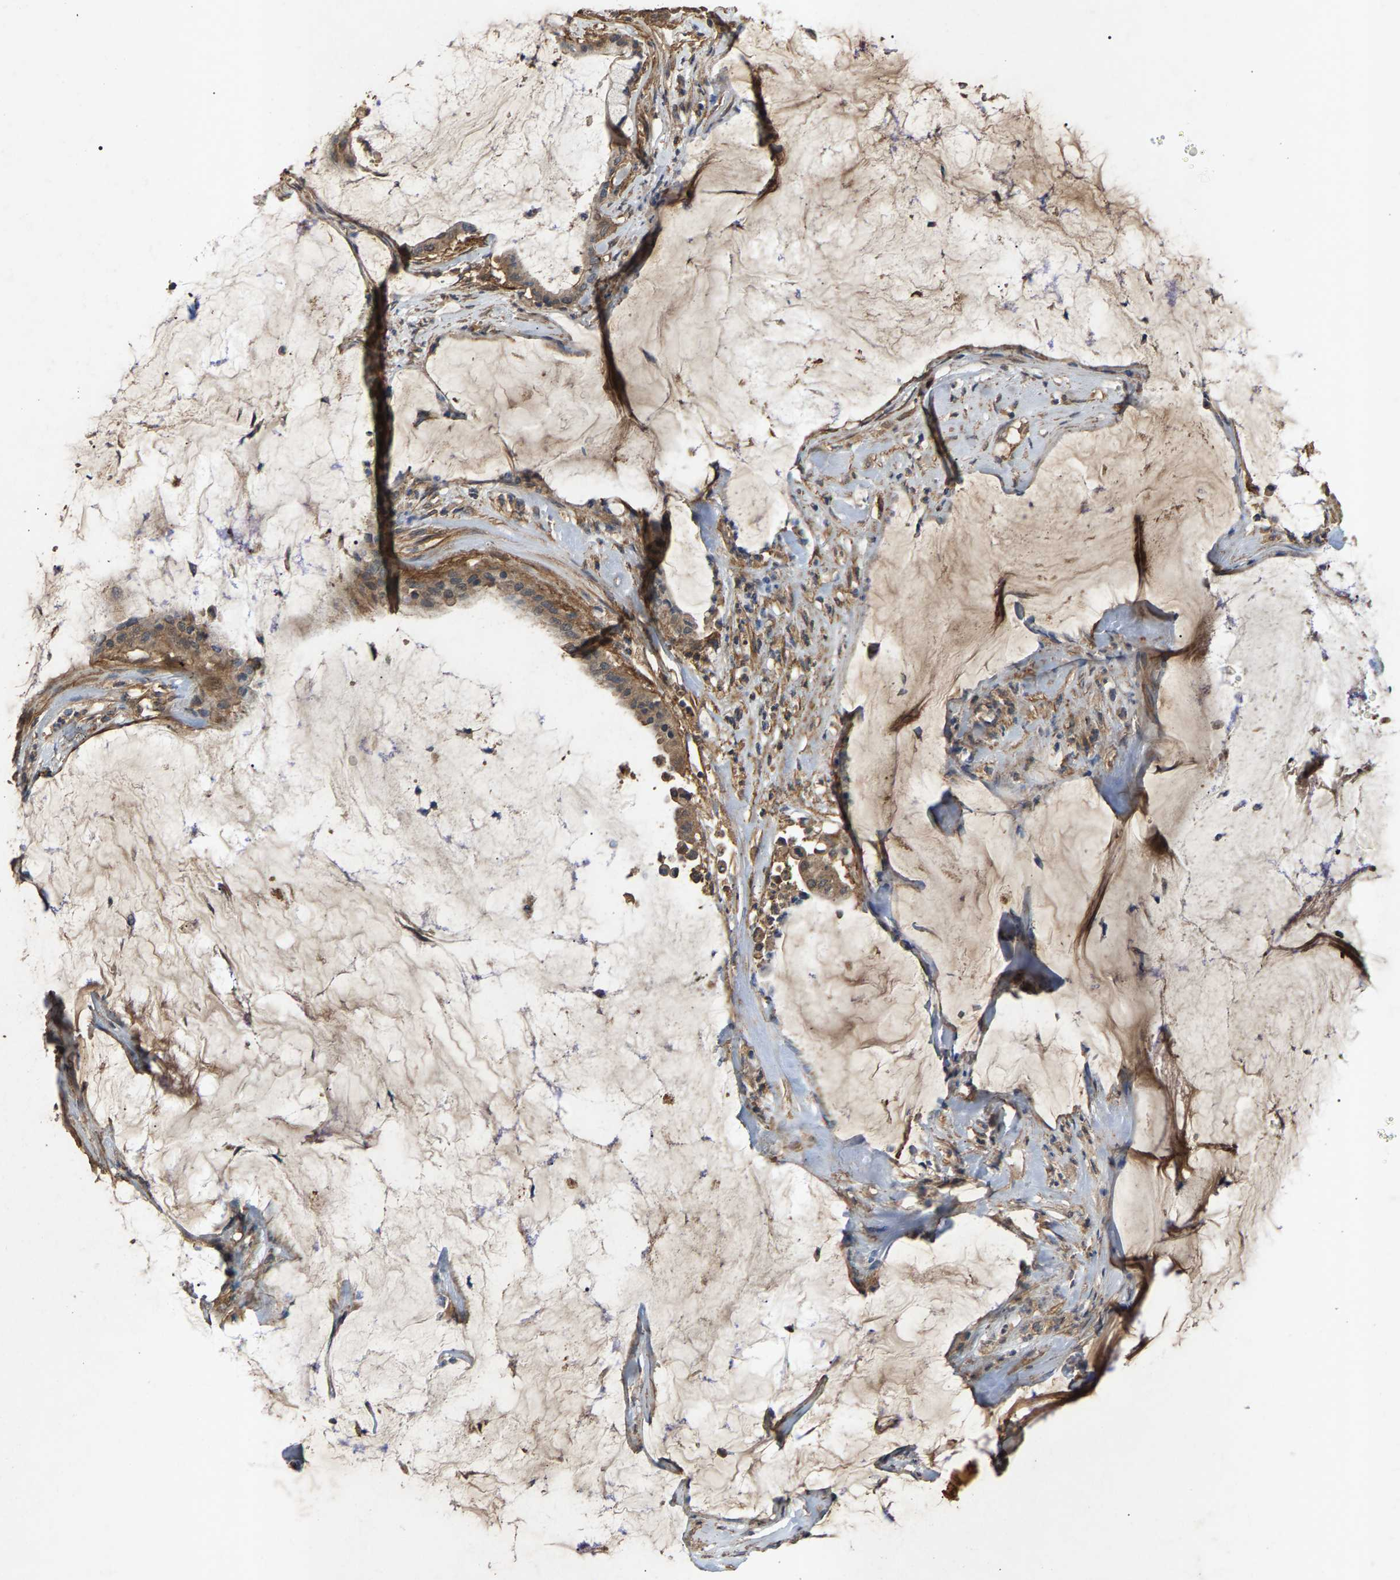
{"staining": {"intensity": "moderate", "quantity": ">75%", "location": "cytoplasmic/membranous"}, "tissue": "pancreatic cancer", "cell_type": "Tumor cells", "image_type": "cancer", "snomed": [{"axis": "morphology", "description": "Adenocarcinoma, NOS"}, {"axis": "topography", "description": "Pancreas"}], "caption": "A micrograph showing moderate cytoplasmic/membranous positivity in about >75% of tumor cells in pancreatic adenocarcinoma, as visualized by brown immunohistochemical staining.", "gene": "HTRA3", "patient": {"sex": "male", "age": 41}}